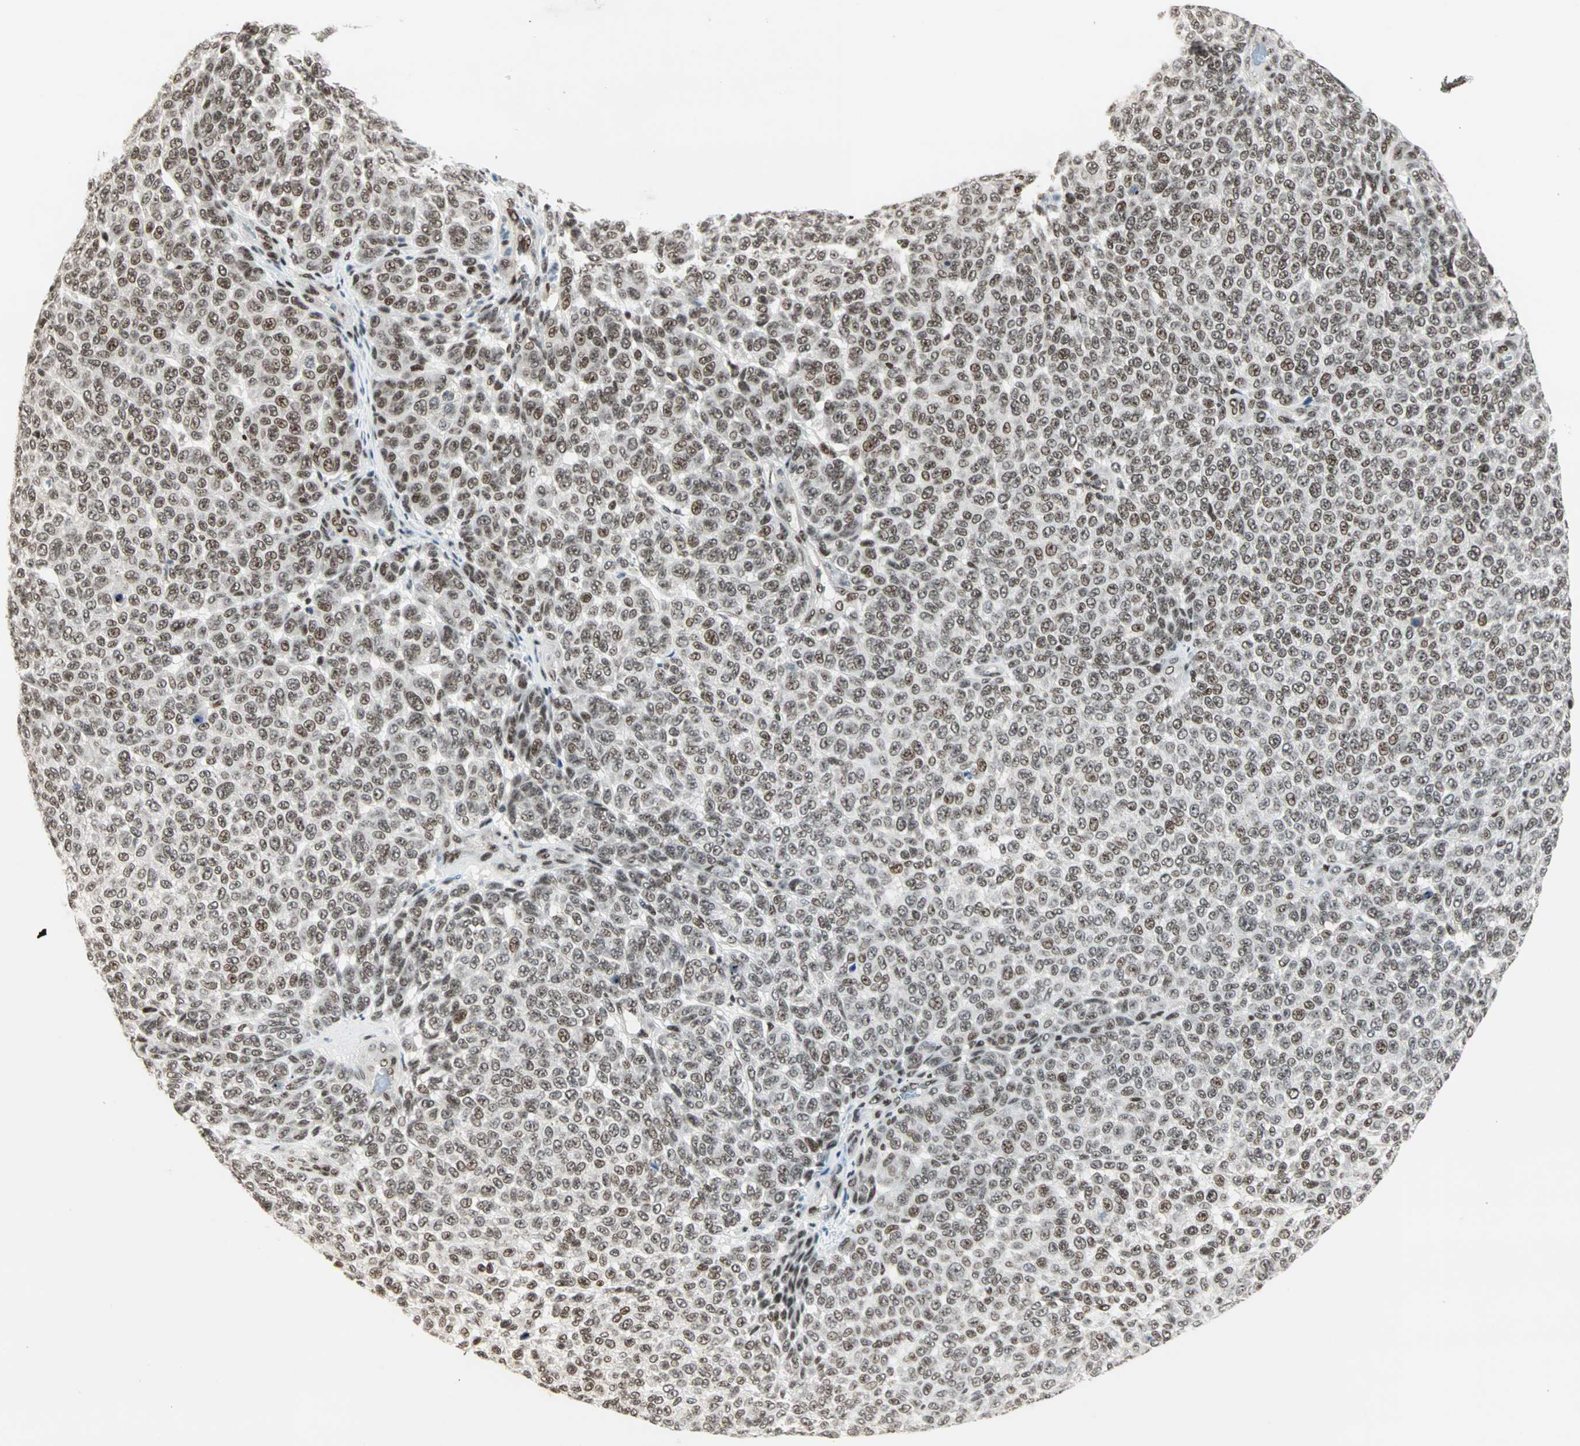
{"staining": {"intensity": "moderate", "quantity": ">75%", "location": "nuclear"}, "tissue": "melanoma", "cell_type": "Tumor cells", "image_type": "cancer", "snomed": [{"axis": "morphology", "description": "Malignant melanoma, NOS"}, {"axis": "topography", "description": "Skin"}], "caption": "There is medium levels of moderate nuclear expression in tumor cells of melanoma, as demonstrated by immunohistochemical staining (brown color).", "gene": "BLM", "patient": {"sex": "male", "age": 59}}